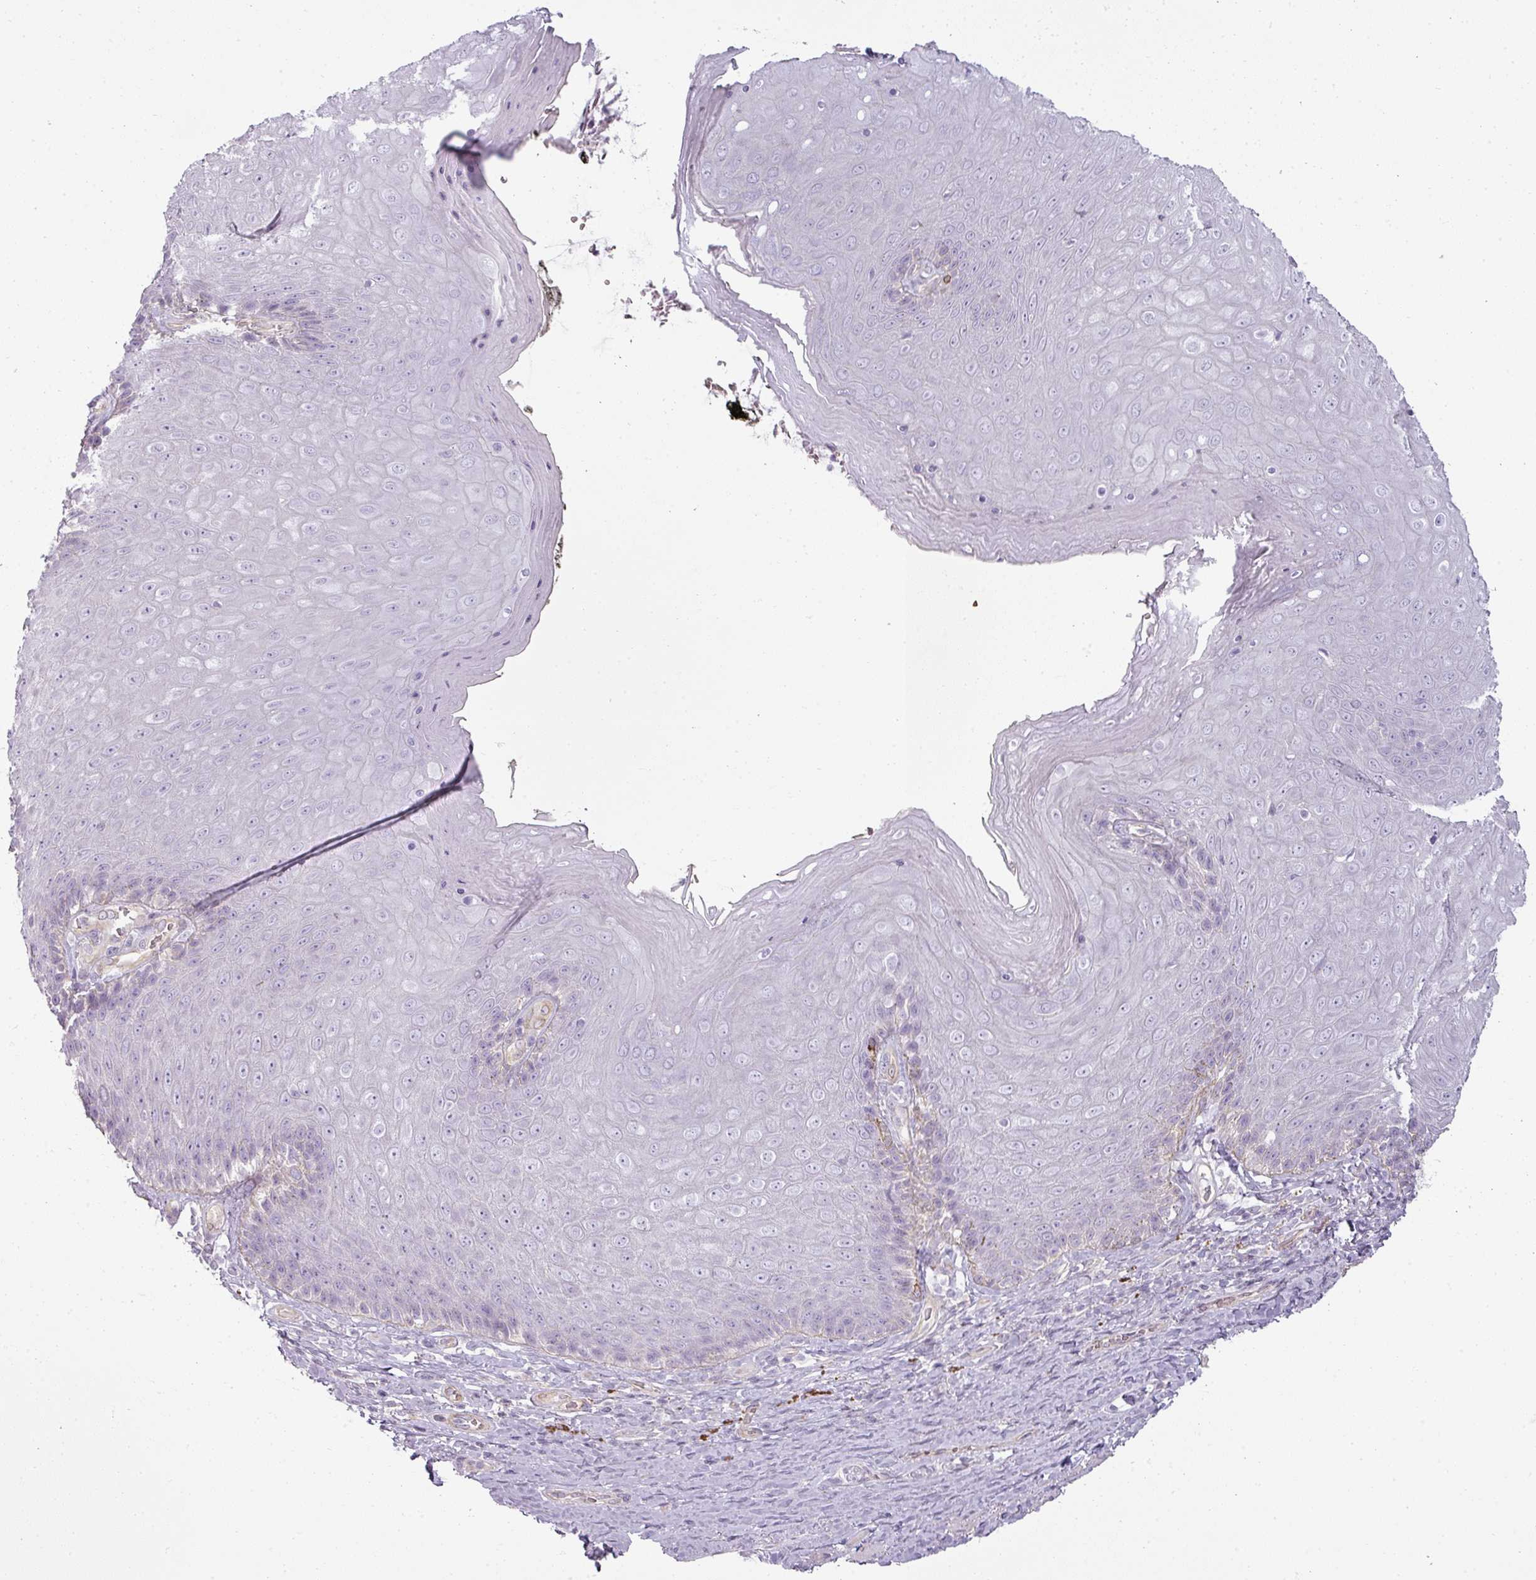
{"staining": {"intensity": "negative", "quantity": "none", "location": "none"}, "tissue": "skin", "cell_type": "Epidermal cells", "image_type": "normal", "snomed": [{"axis": "morphology", "description": "Normal tissue, NOS"}, {"axis": "topography", "description": "Anal"}, {"axis": "topography", "description": "Peripheral nerve tissue"}], "caption": "A histopathology image of skin stained for a protein shows no brown staining in epidermal cells. (DAB immunohistochemistry, high magnification).", "gene": "ASB1", "patient": {"sex": "male", "age": 53}}